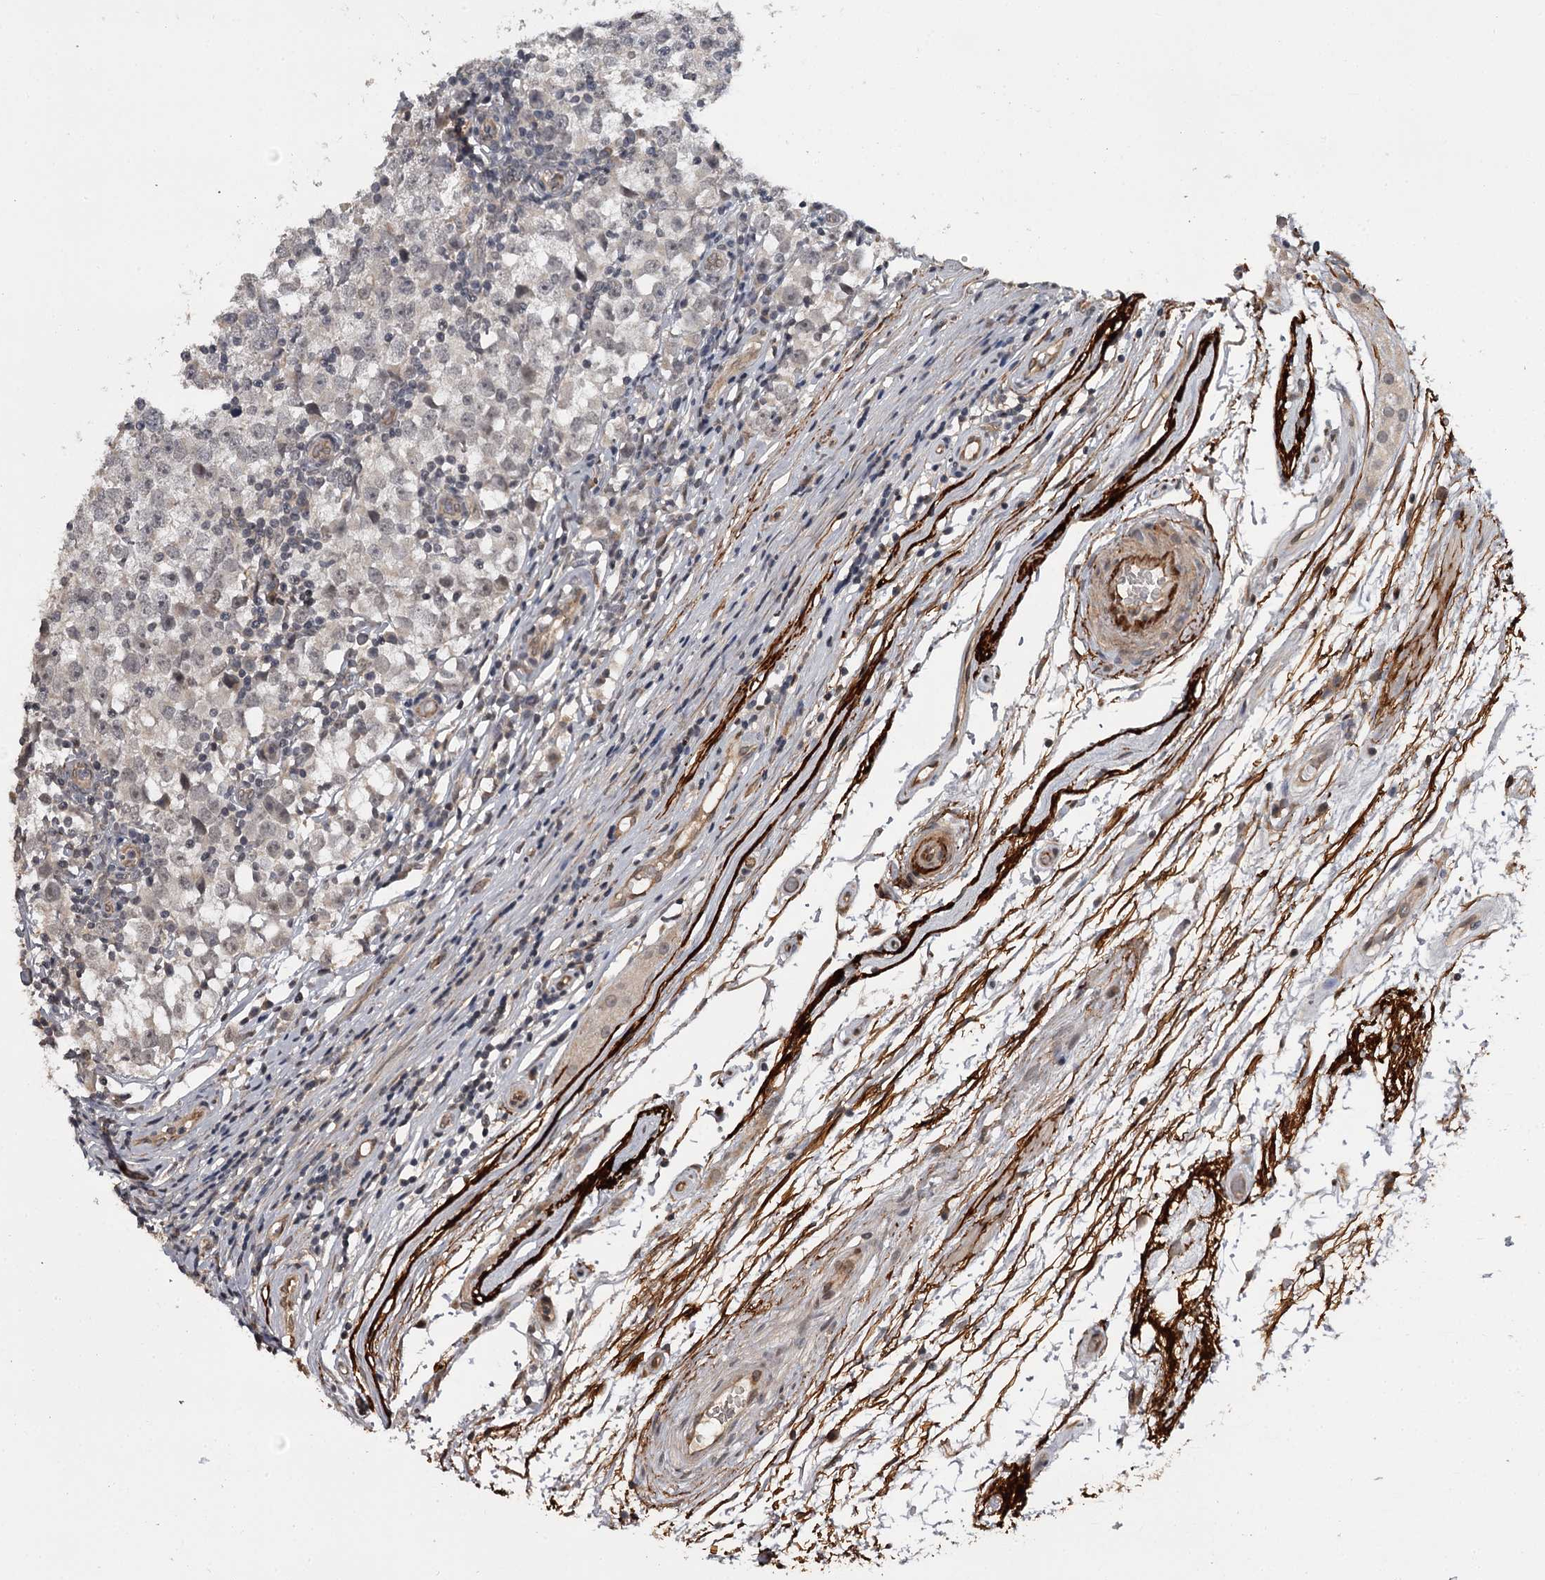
{"staining": {"intensity": "negative", "quantity": "none", "location": "none"}, "tissue": "testis cancer", "cell_type": "Tumor cells", "image_type": "cancer", "snomed": [{"axis": "morphology", "description": "Seminoma, NOS"}, {"axis": "topography", "description": "Testis"}], "caption": "Tumor cells are negative for protein expression in human testis seminoma.", "gene": "CWF19L2", "patient": {"sex": "male", "age": 65}}